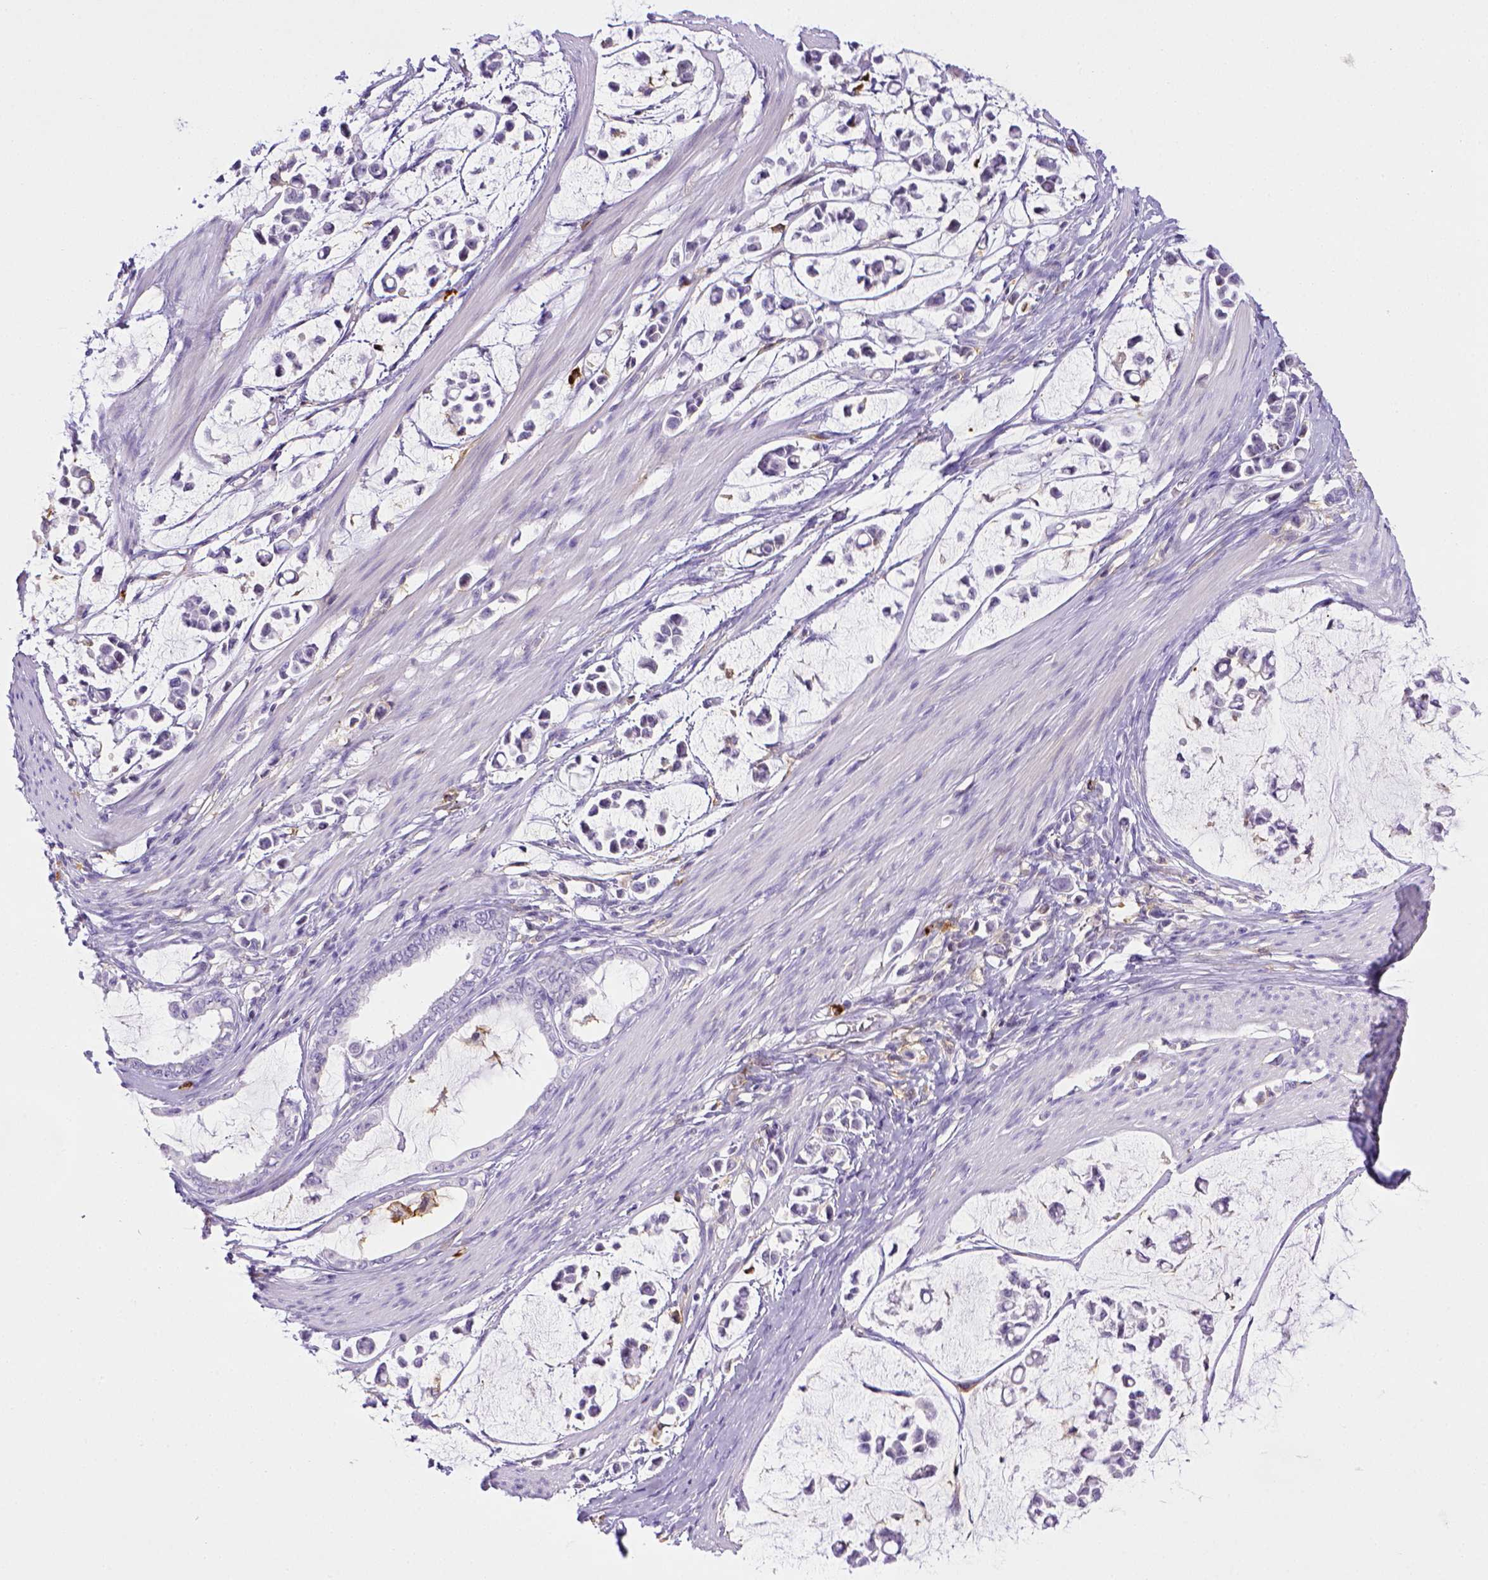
{"staining": {"intensity": "negative", "quantity": "none", "location": "none"}, "tissue": "stomach cancer", "cell_type": "Tumor cells", "image_type": "cancer", "snomed": [{"axis": "morphology", "description": "Adenocarcinoma, NOS"}, {"axis": "topography", "description": "Stomach"}], "caption": "Immunohistochemistry (IHC) image of neoplastic tissue: stomach cancer (adenocarcinoma) stained with DAB demonstrates no significant protein expression in tumor cells. The staining was performed using DAB (3,3'-diaminobenzidine) to visualize the protein expression in brown, while the nuclei were stained in blue with hematoxylin (Magnification: 20x).", "gene": "ITGAM", "patient": {"sex": "male", "age": 82}}